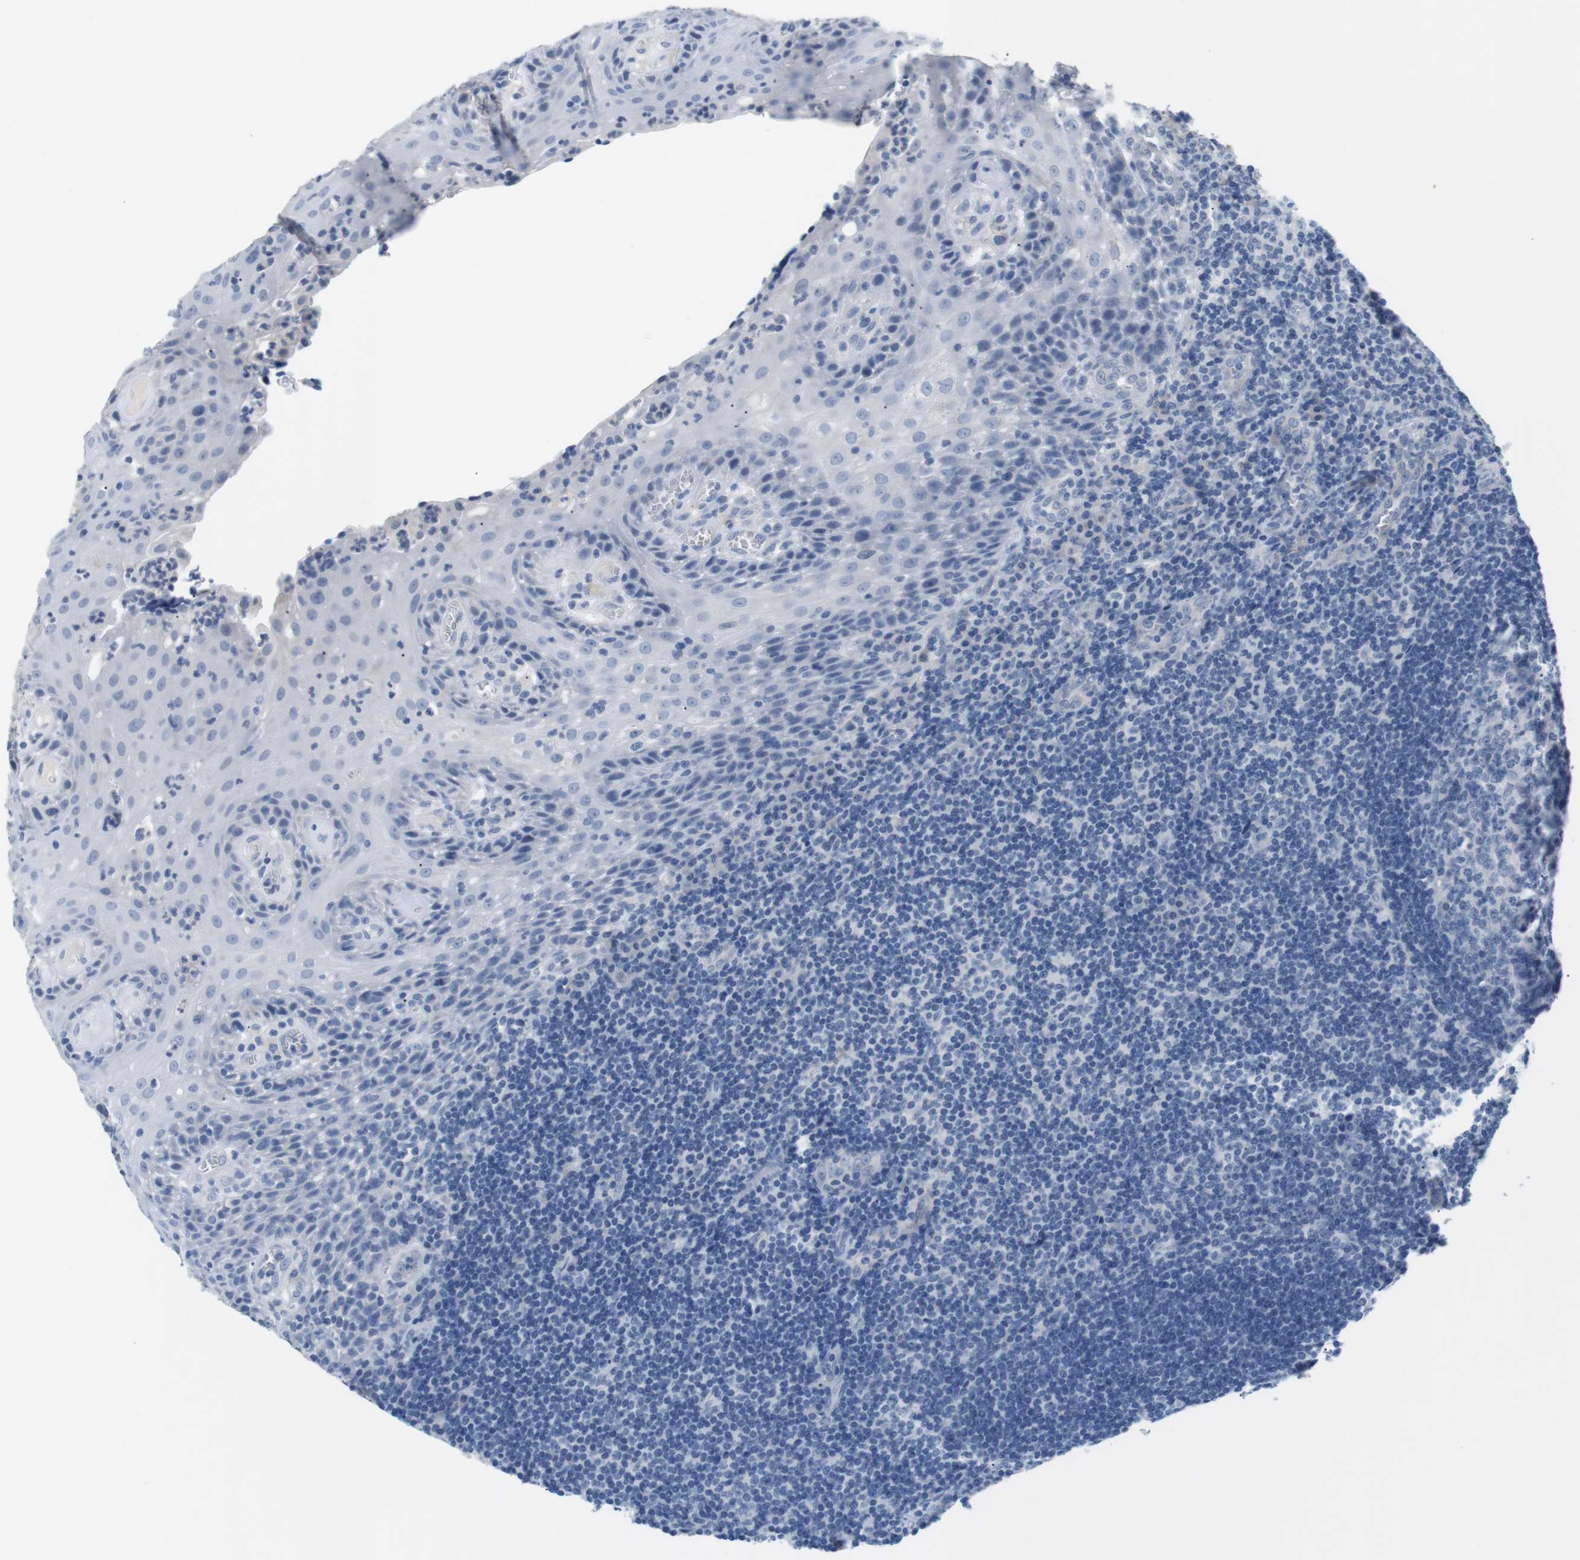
{"staining": {"intensity": "negative", "quantity": "none", "location": "none"}, "tissue": "tonsil", "cell_type": "Germinal center cells", "image_type": "normal", "snomed": [{"axis": "morphology", "description": "Normal tissue, NOS"}, {"axis": "topography", "description": "Tonsil"}], "caption": "This micrograph is of unremarkable tonsil stained with IHC to label a protein in brown with the nuclei are counter-stained blue. There is no positivity in germinal center cells. Nuclei are stained in blue.", "gene": "FCGRT", "patient": {"sex": "male", "age": 37}}